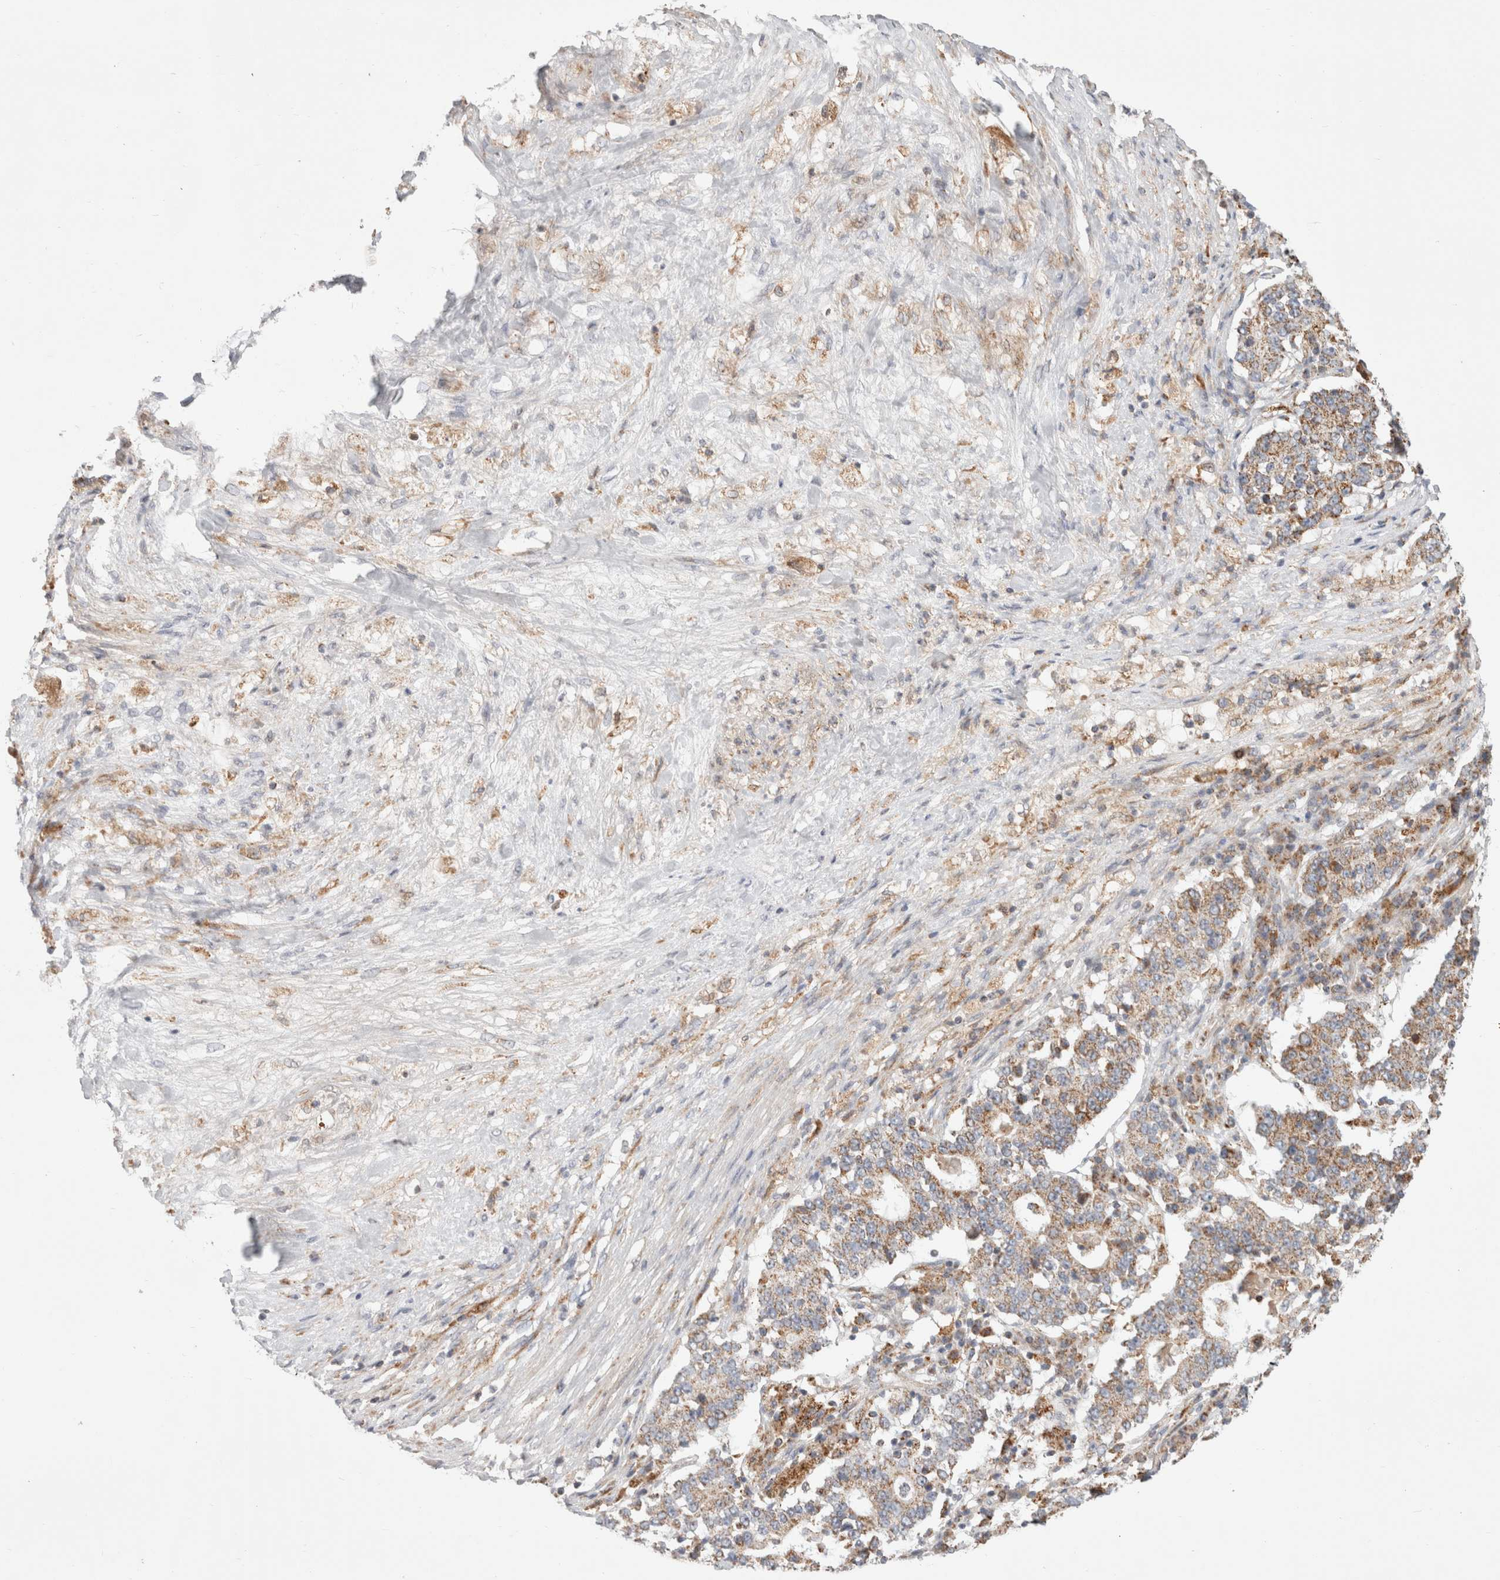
{"staining": {"intensity": "weak", "quantity": ">75%", "location": "cytoplasmic/membranous"}, "tissue": "stomach cancer", "cell_type": "Tumor cells", "image_type": "cancer", "snomed": [{"axis": "morphology", "description": "Adenocarcinoma, NOS"}, {"axis": "topography", "description": "Stomach"}], "caption": "This photomicrograph shows stomach cancer stained with immunohistochemistry (IHC) to label a protein in brown. The cytoplasmic/membranous of tumor cells show weak positivity for the protein. Nuclei are counter-stained blue.", "gene": "HROB", "patient": {"sex": "male", "age": 59}}